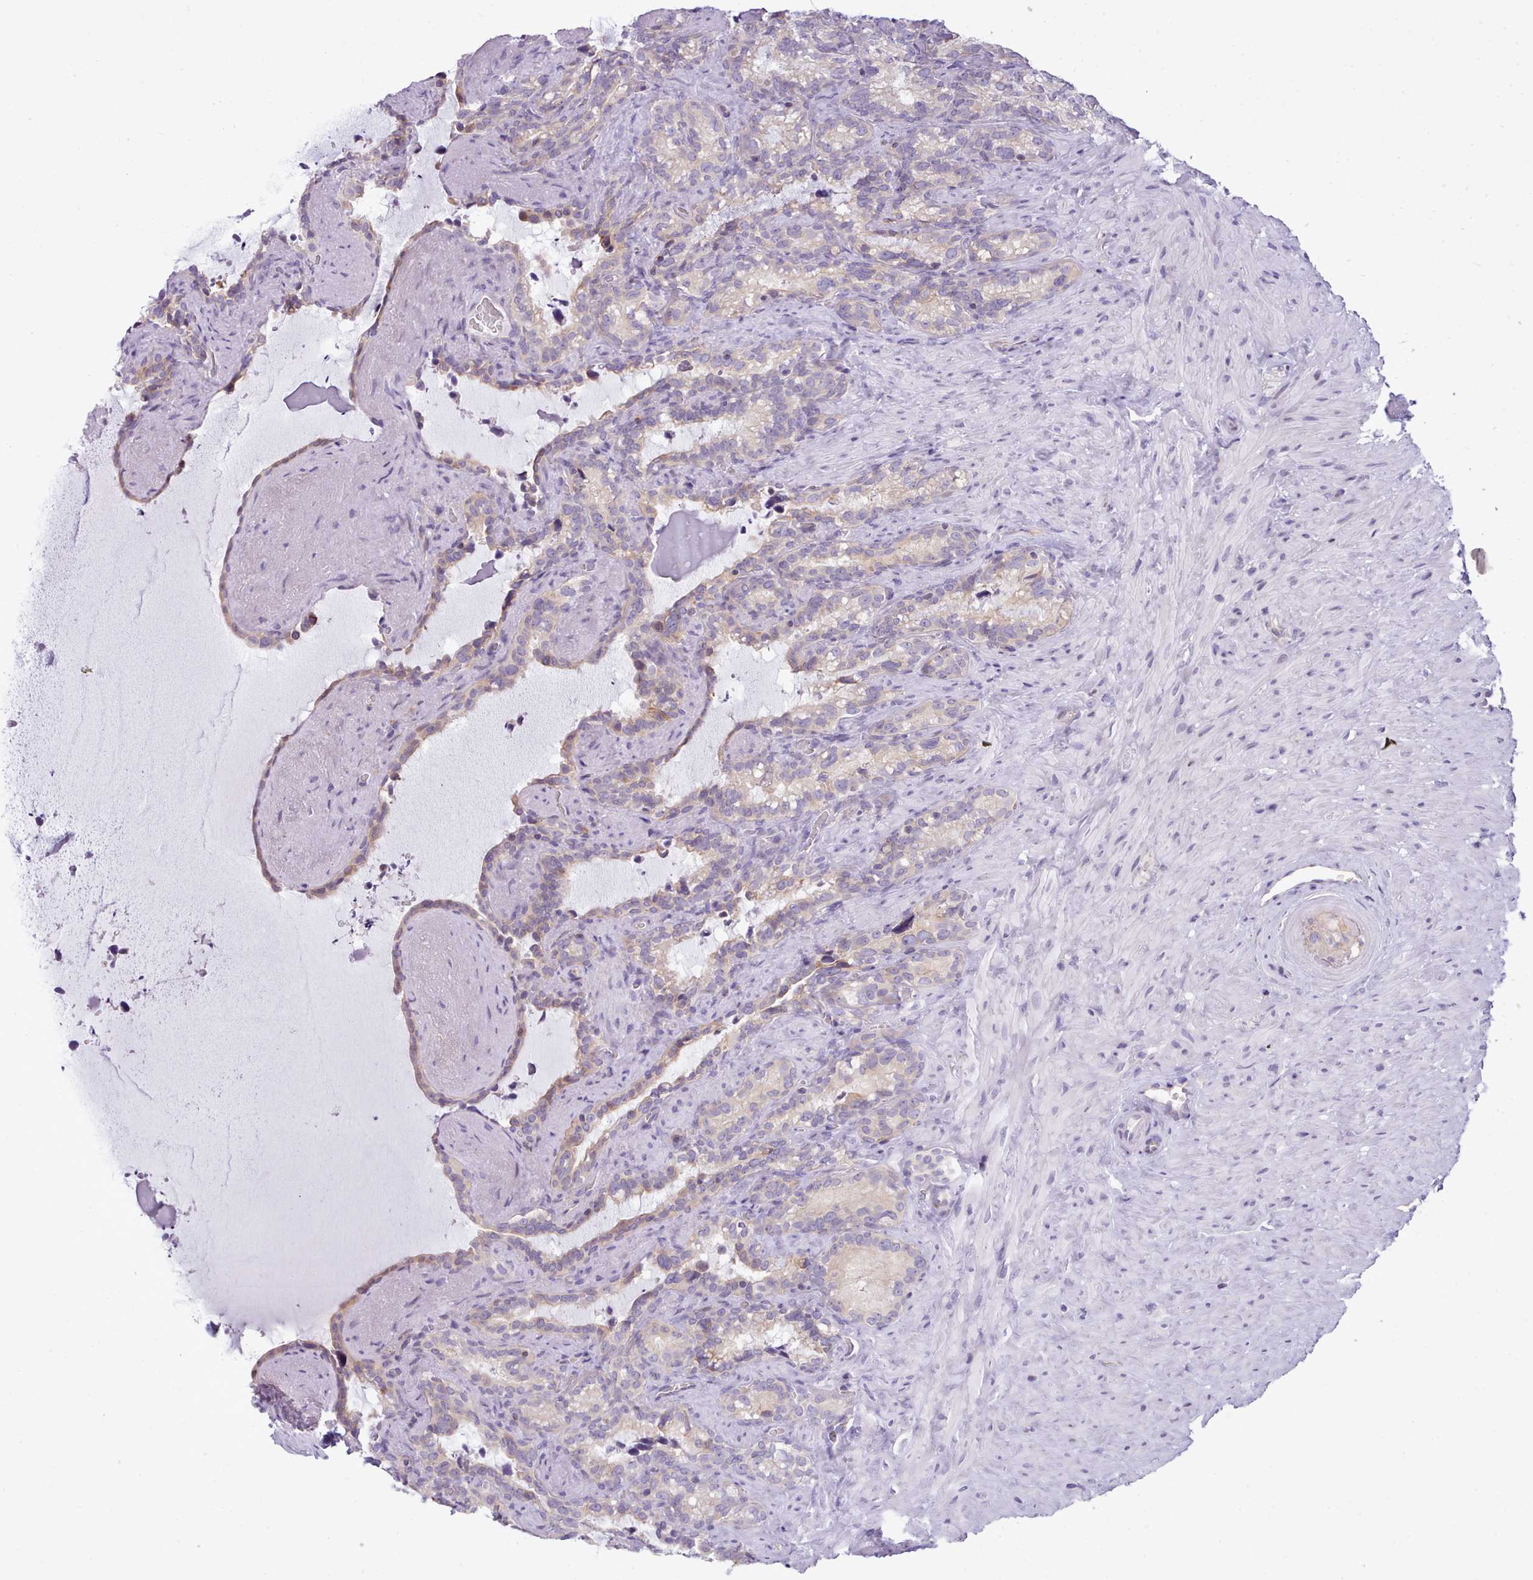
{"staining": {"intensity": "moderate", "quantity": "<25%", "location": "cytoplasmic/membranous"}, "tissue": "seminal vesicle", "cell_type": "Glandular cells", "image_type": "normal", "snomed": [{"axis": "morphology", "description": "Normal tissue, NOS"}, {"axis": "topography", "description": "Prostate"}, {"axis": "topography", "description": "Seminal veicle"}], "caption": "Seminal vesicle stained for a protein reveals moderate cytoplasmic/membranous positivity in glandular cells. (DAB IHC with brightfield microscopy, high magnification).", "gene": "CYP2A13", "patient": {"sex": "male", "age": 58}}